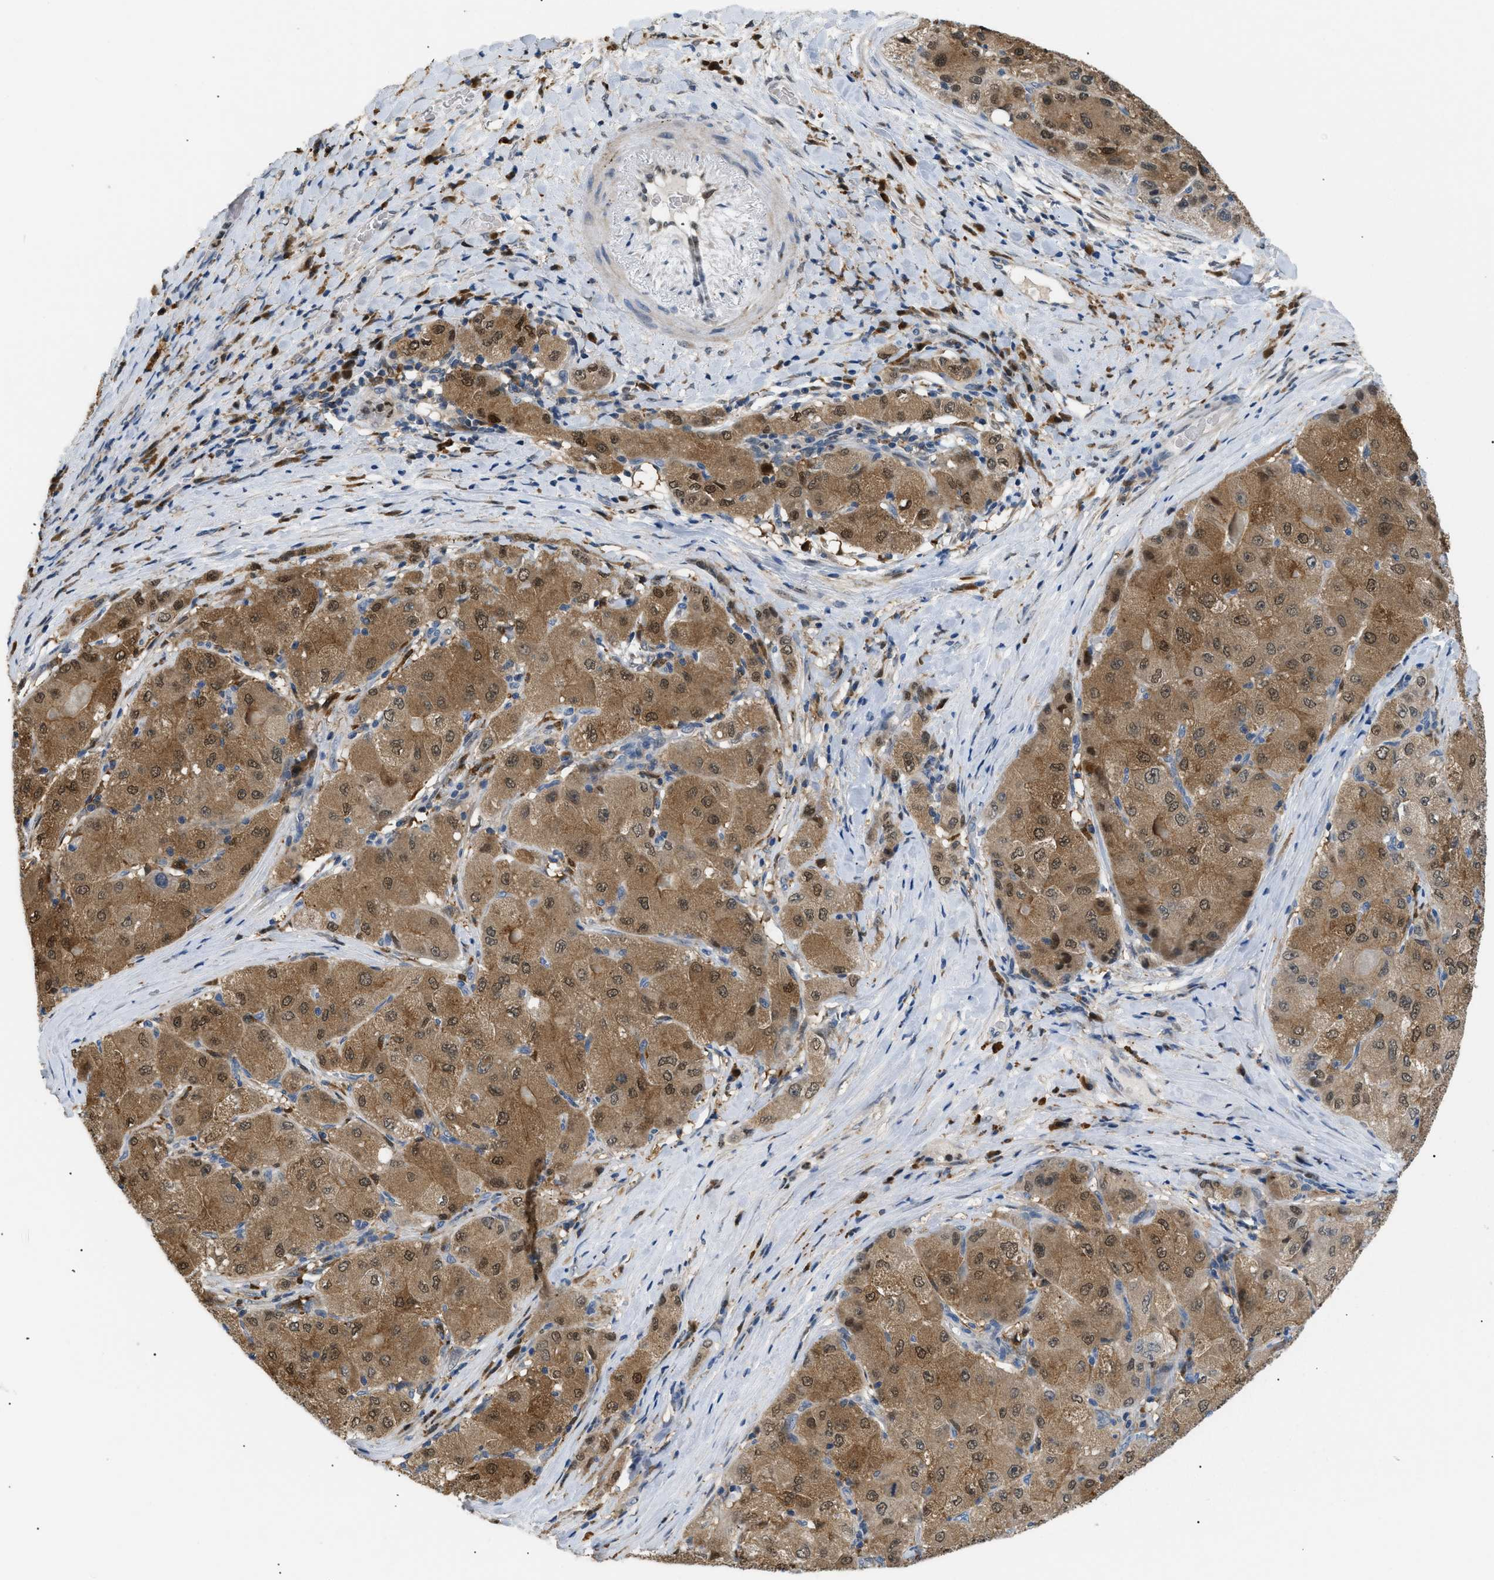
{"staining": {"intensity": "moderate", "quantity": ">75%", "location": "cytoplasmic/membranous,nuclear"}, "tissue": "liver cancer", "cell_type": "Tumor cells", "image_type": "cancer", "snomed": [{"axis": "morphology", "description": "Carcinoma, Hepatocellular, NOS"}, {"axis": "topography", "description": "Liver"}], "caption": "Immunohistochemical staining of liver hepatocellular carcinoma demonstrates medium levels of moderate cytoplasmic/membranous and nuclear protein positivity in about >75% of tumor cells. (Stains: DAB (3,3'-diaminobenzidine) in brown, nuclei in blue, Microscopy: brightfield microscopy at high magnification).", "gene": "AKR1A1", "patient": {"sex": "male", "age": 80}}